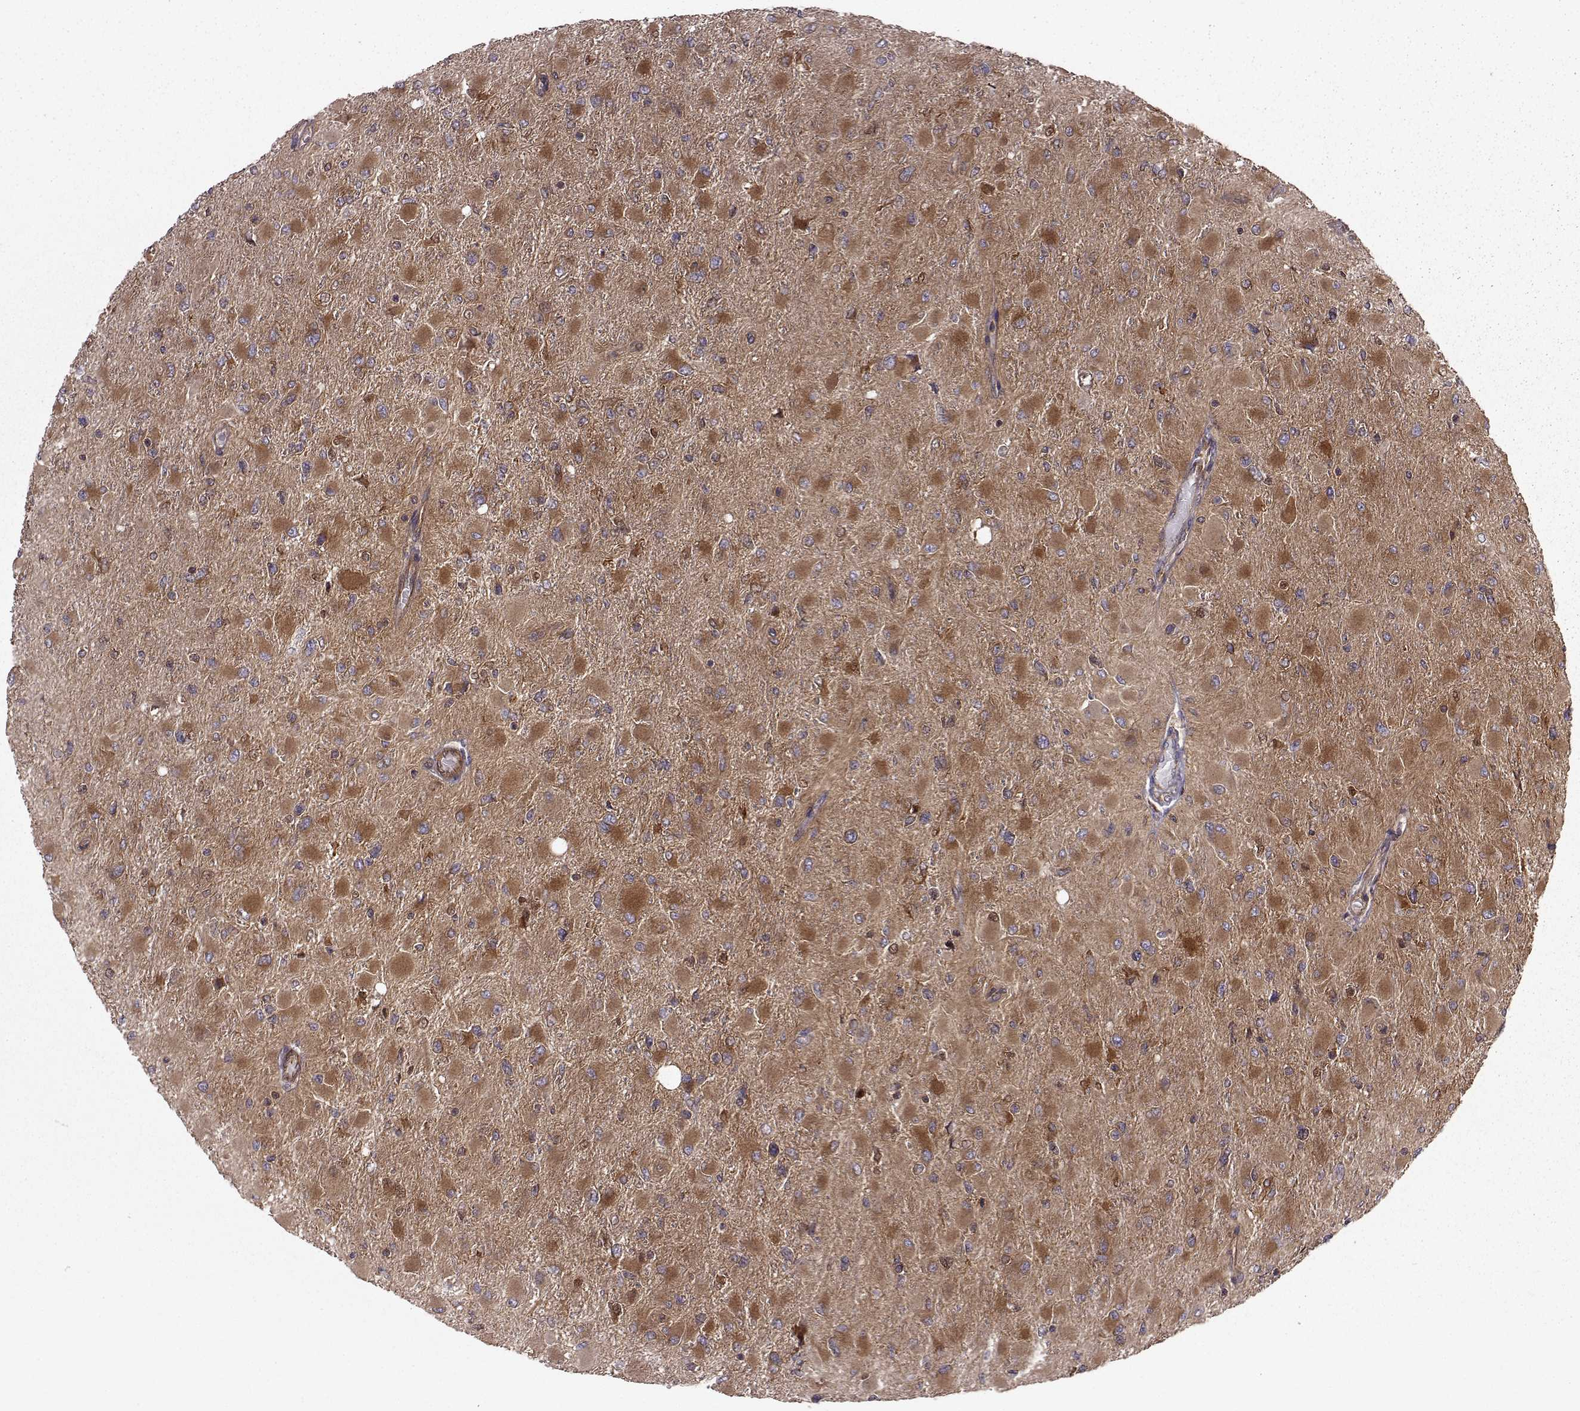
{"staining": {"intensity": "negative", "quantity": "none", "location": "none"}, "tissue": "glioma", "cell_type": "Tumor cells", "image_type": "cancer", "snomed": [{"axis": "morphology", "description": "Glioma, malignant, High grade"}, {"axis": "topography", "description": "Cerebral cortex"}], "caption": "A micrograph of glioma stained for a protein reveals no brown staining in tumor cells.", "gene": "RABGAP1", "patient": {"sex": "female", "age": 36}}